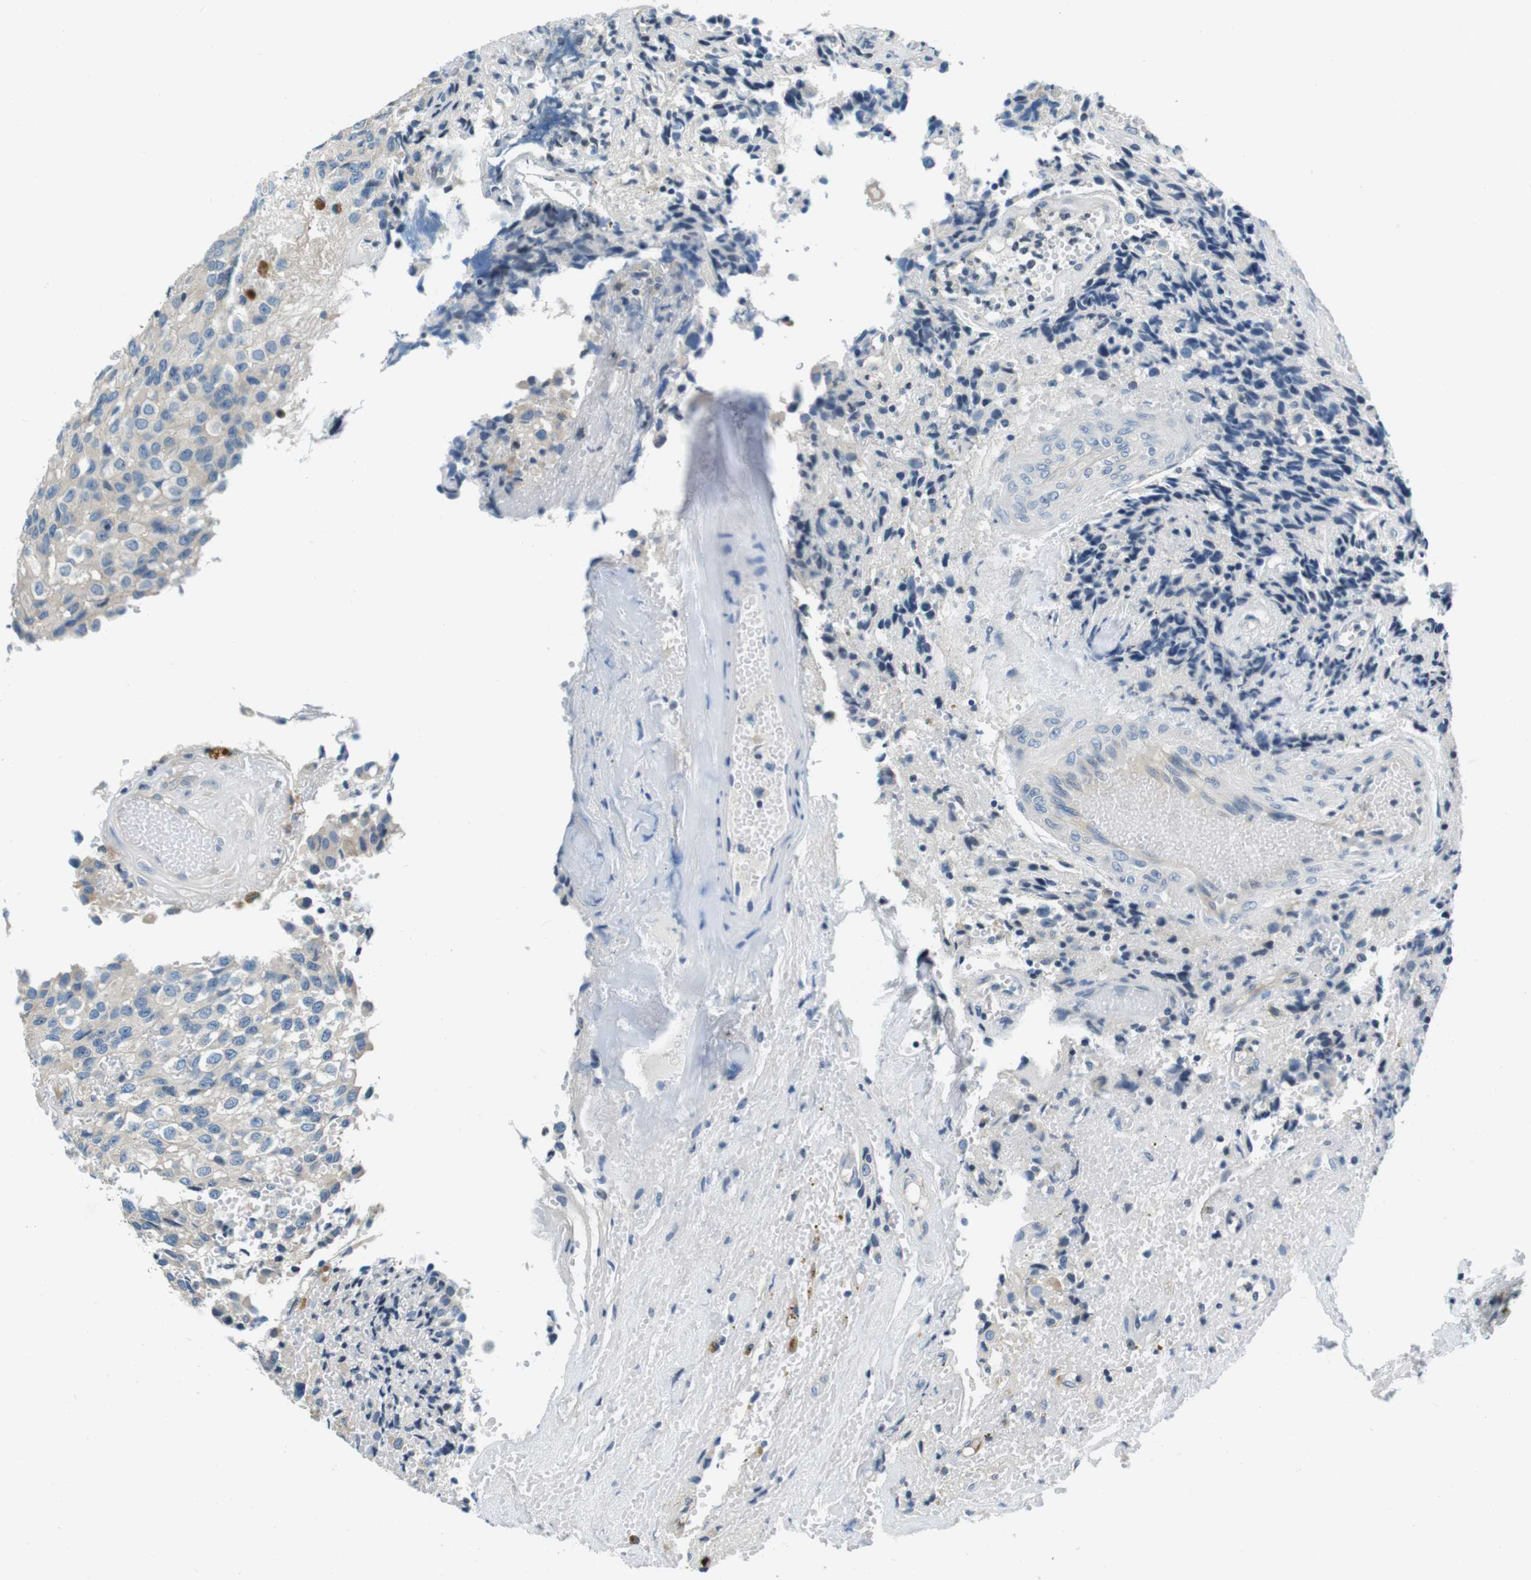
{"staining": {"intensity": "negative", "quantity": "none", "location": "none"}, "tissue": "glioma", "cell_type": "Tumor cells", "image_type": "cancer", "snomed": [{"axis": "morphology", "description": "Glioma, malignant, High grade"}, {"axis": "topography", "description": "Brain"}], "caption": "This is an immunohistochemistry micrograph of glioma. There is no positivity in tumor cells.", "gene": "KCNJ5", "patient": {"sex": "male", "age": 32}}